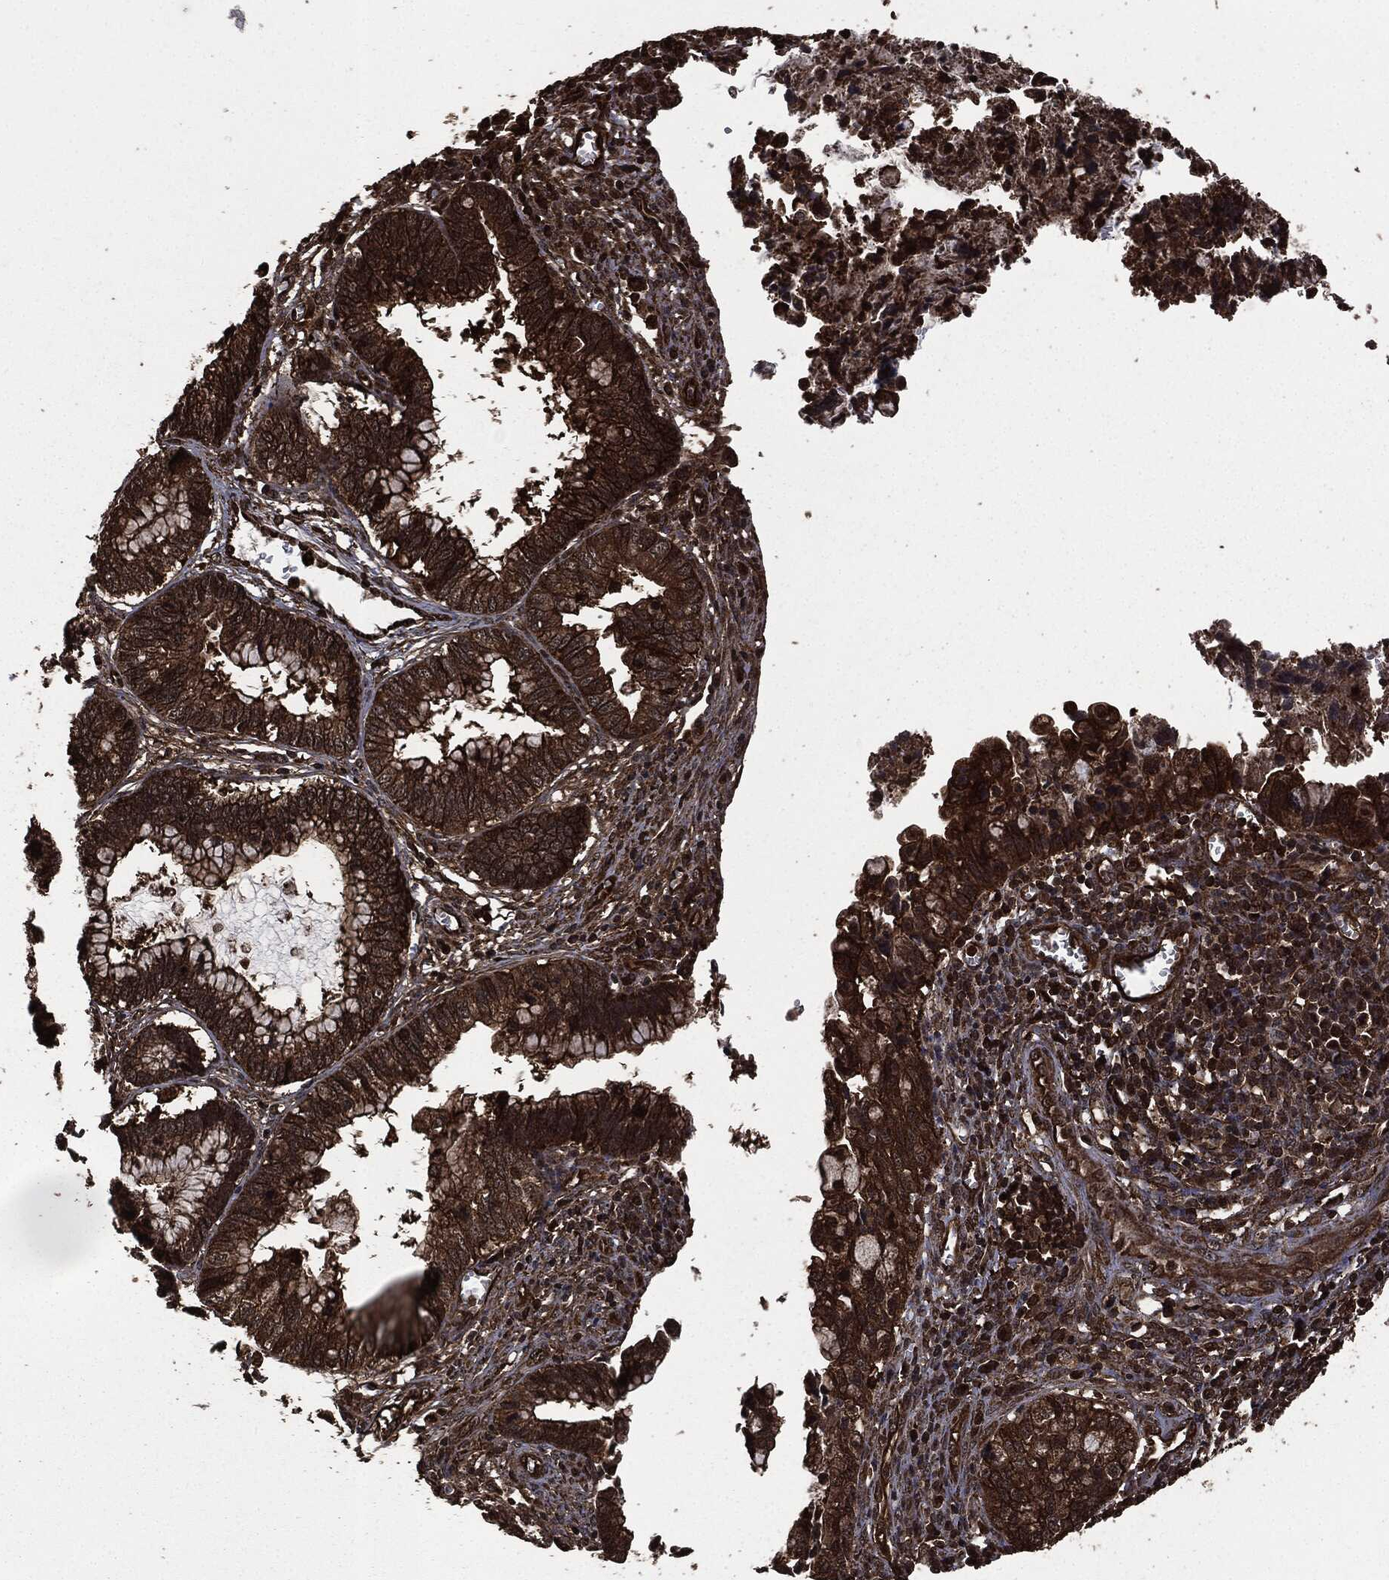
{"staining": {"intensity": "strong", "quantity": ">75%", "location": "cytoplasmic/membranous"}, "tissue": "cervical cancer", "cell_type": "Tumor cells", "image_type": "cancer", "snomed": [{"axis": "morphology", "description": "Adenocarcinoma, NOS"}, {"axis": "topography", "description": "Cervix"}], "caption": "DAB immunohistochemical staining of human adenocarcinoma (cervical) demonstrates strong cytoplasmic/membranous protein positivity in approximately >75% of tumor cells.", "gene": "HRAS", "patient": {"sex": "female", "age": 44}}